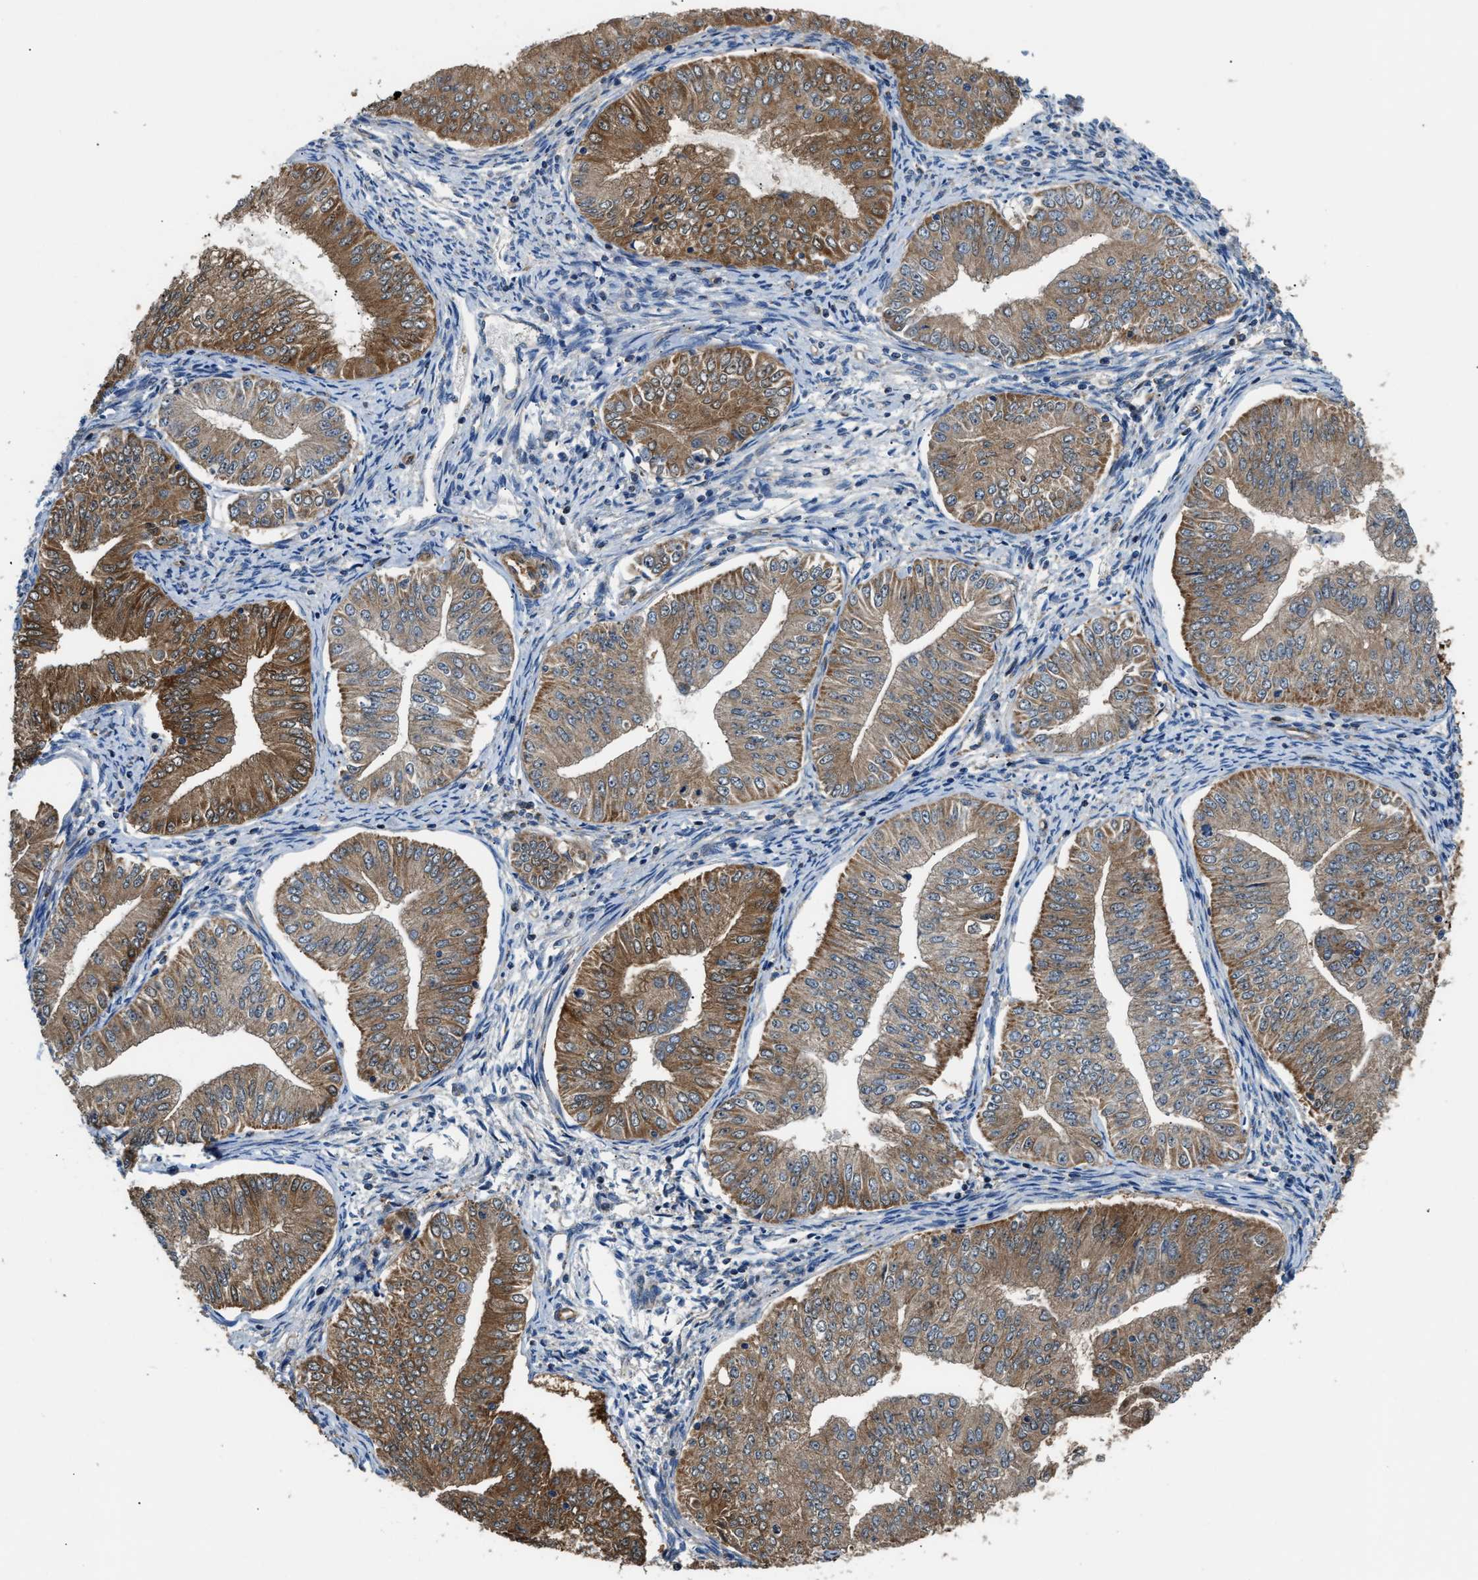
{"staining": {"intensity": "moderate", "quantity": ">75%", "location": "cytoplasmic/membranous"}, "tissue": "endometrial cancer", "cell_type": "Tumor cells", "image_type": "cancer", "snomed": [{"axis": "morphology", "description": "Normal tissue, NOS"}, {"axis": "morphology", "description": "Adenocarcinoma, NOS"}, {"axis": "topography", "description": "Endometrium"}], "caption": "An image of human adenocarcinoma (endometrial) stained for a protein reveals moderate cytoplasmic/membranous brown staining in tumor cells.", "gene": "PPA1", "patient": {"sex": "female", "age": 53}}